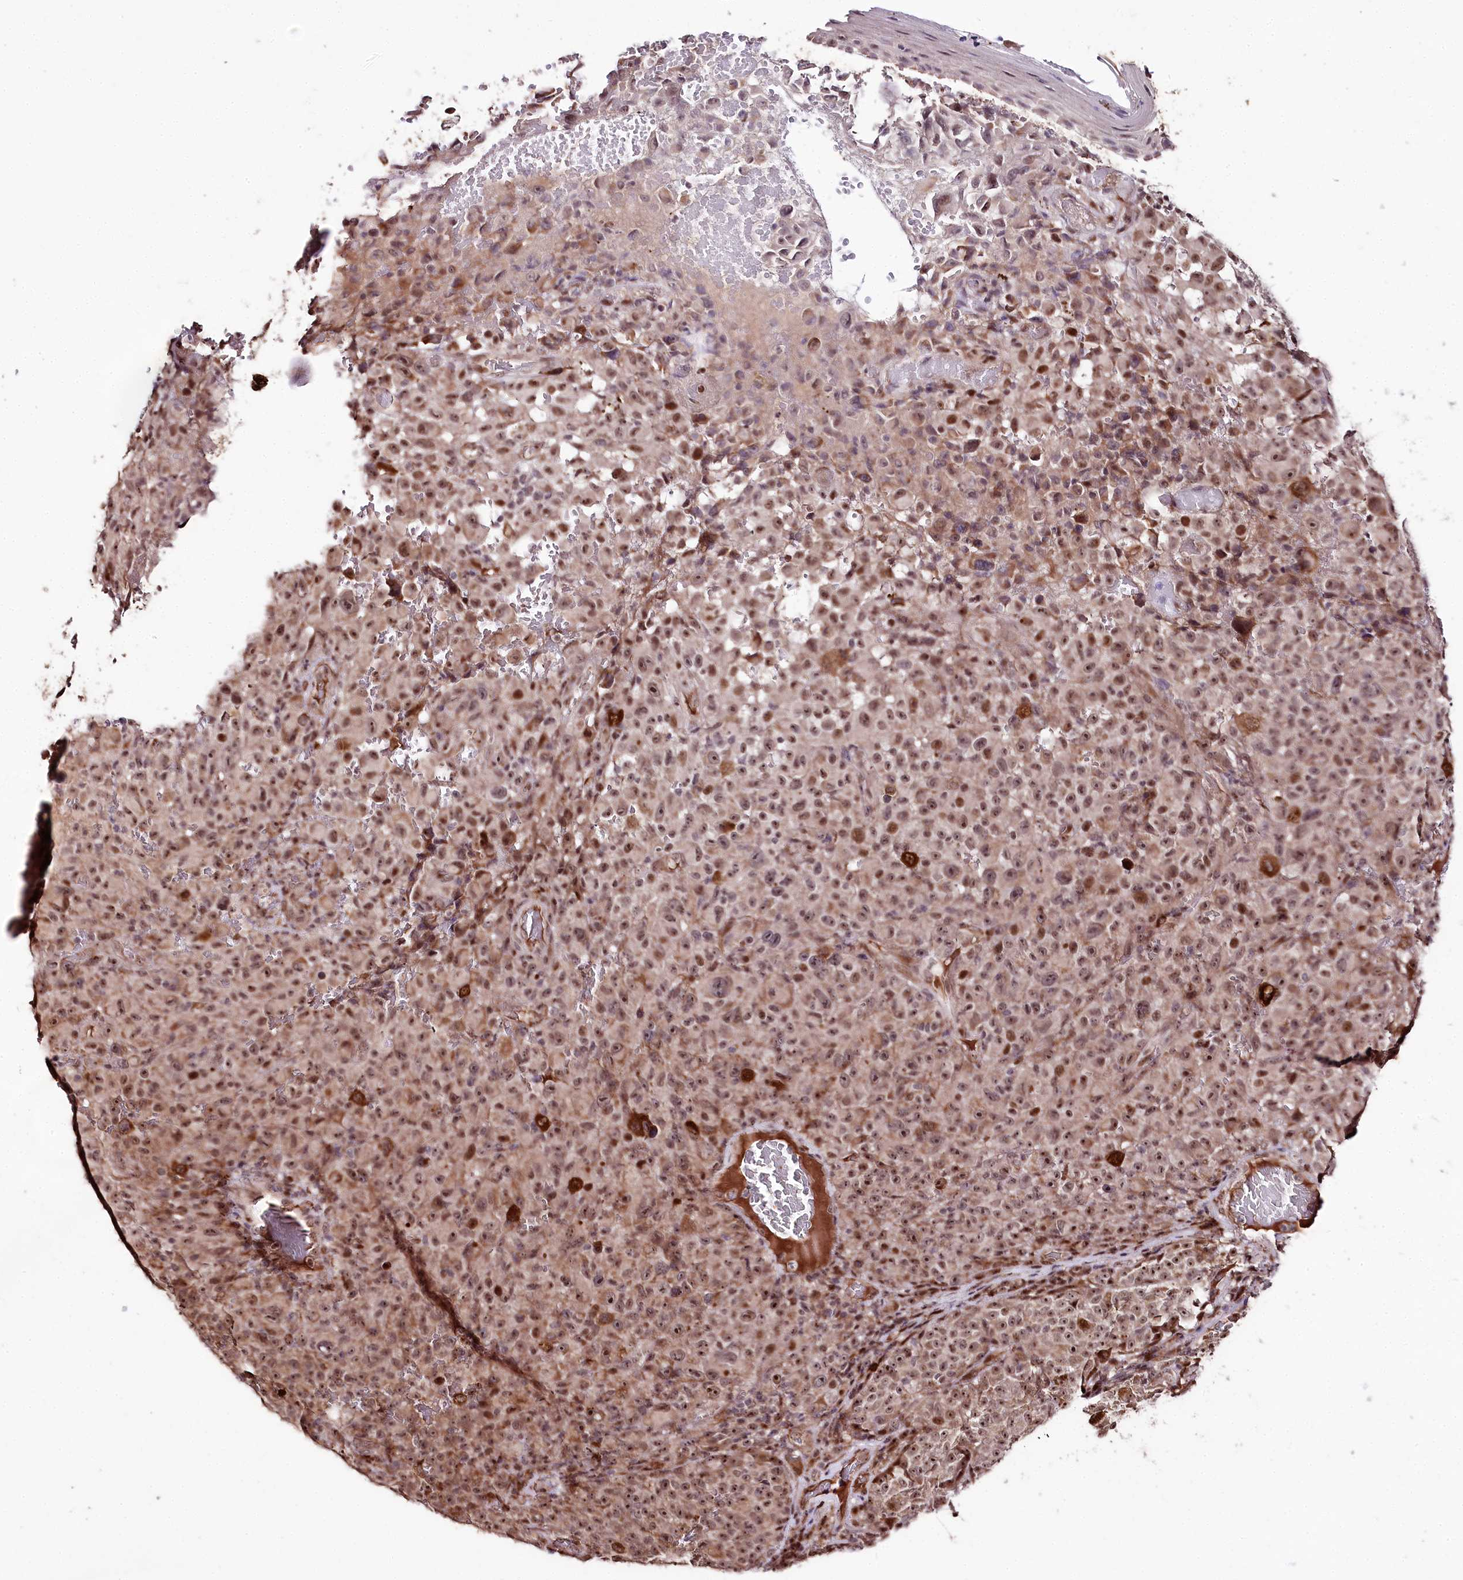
{"staining": {"intensity": "moderate", "quantity": ">75%", "location": "cytoplasmic/membranous,nuclear"}, "tissue": "melanoma", "cell_type": "Tumor cells", "image_type": "cancer", "snomed": [{"axis": "morphology", "description": "Malignant melanoma, NOS"}, {"axis": "topography", "description": "Skin"}], "caption": "Human melanoma stained with a brown dye displays moderate cytoplasmic/membranous and nuclear positive staining in approximately >75% of tumor cells.", "gene": "DMP1", "patient": {"sex": "female", "age": 82}}